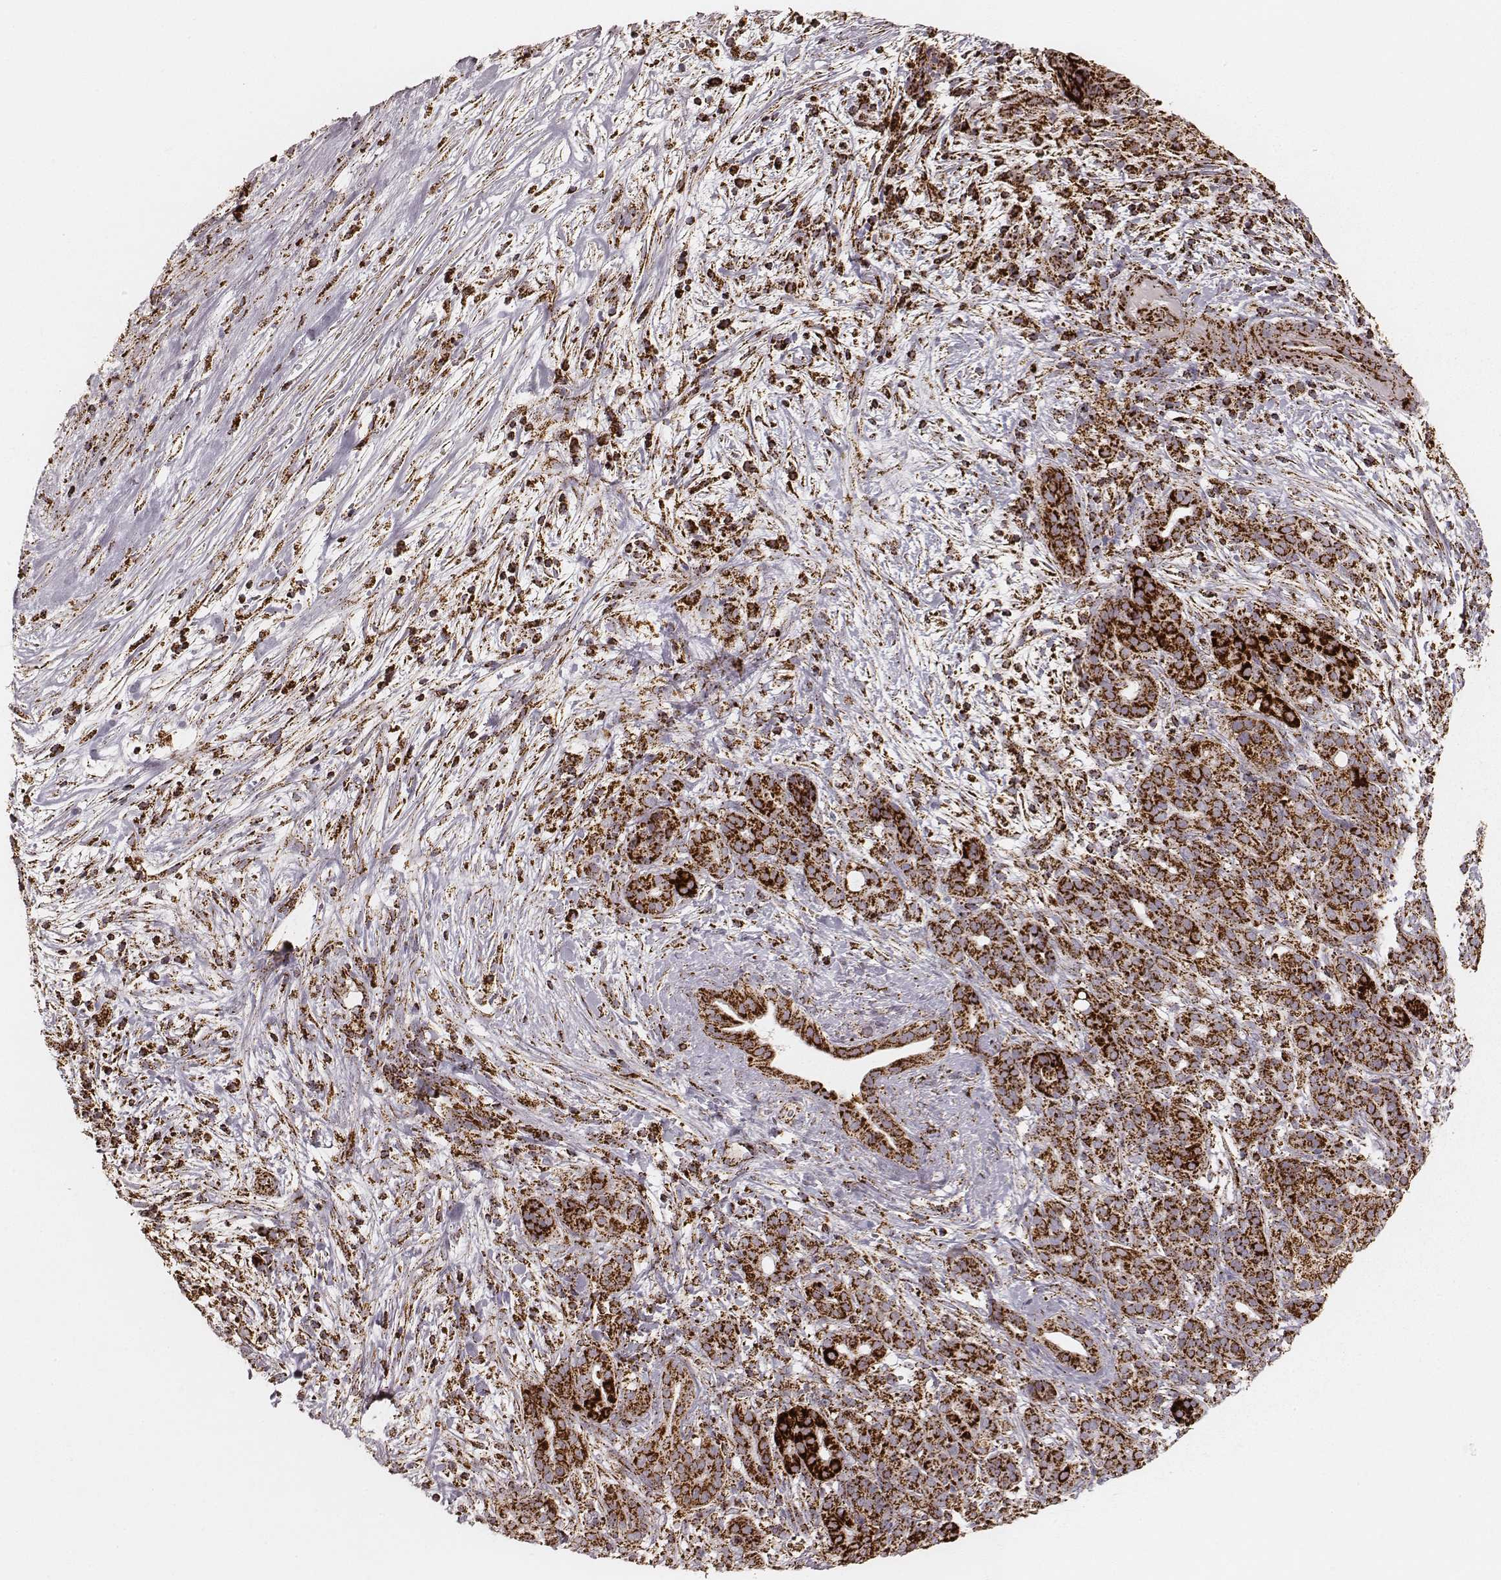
{"staining": {"intensity": "strong", "quantity": ">75%", "location": "cytoplasmic/membranous"}, "tissue": "pancreatic cancer", "cell_type": "Tumor cells", "image_type": "cancer", "snomed": [{"axis": "morphology", "description": "Adenocarcinoma, NOS"}, {"axis": "topography", "description": "Pancreas"}], "caption": "Adenocarcinoma (pancreatic) stained with IHC shows strong cytoplasmic/membranous staining in approximately >75% of tumor cells.", "gene": "CS", "patient": {"sex": "male", "age": 44}}